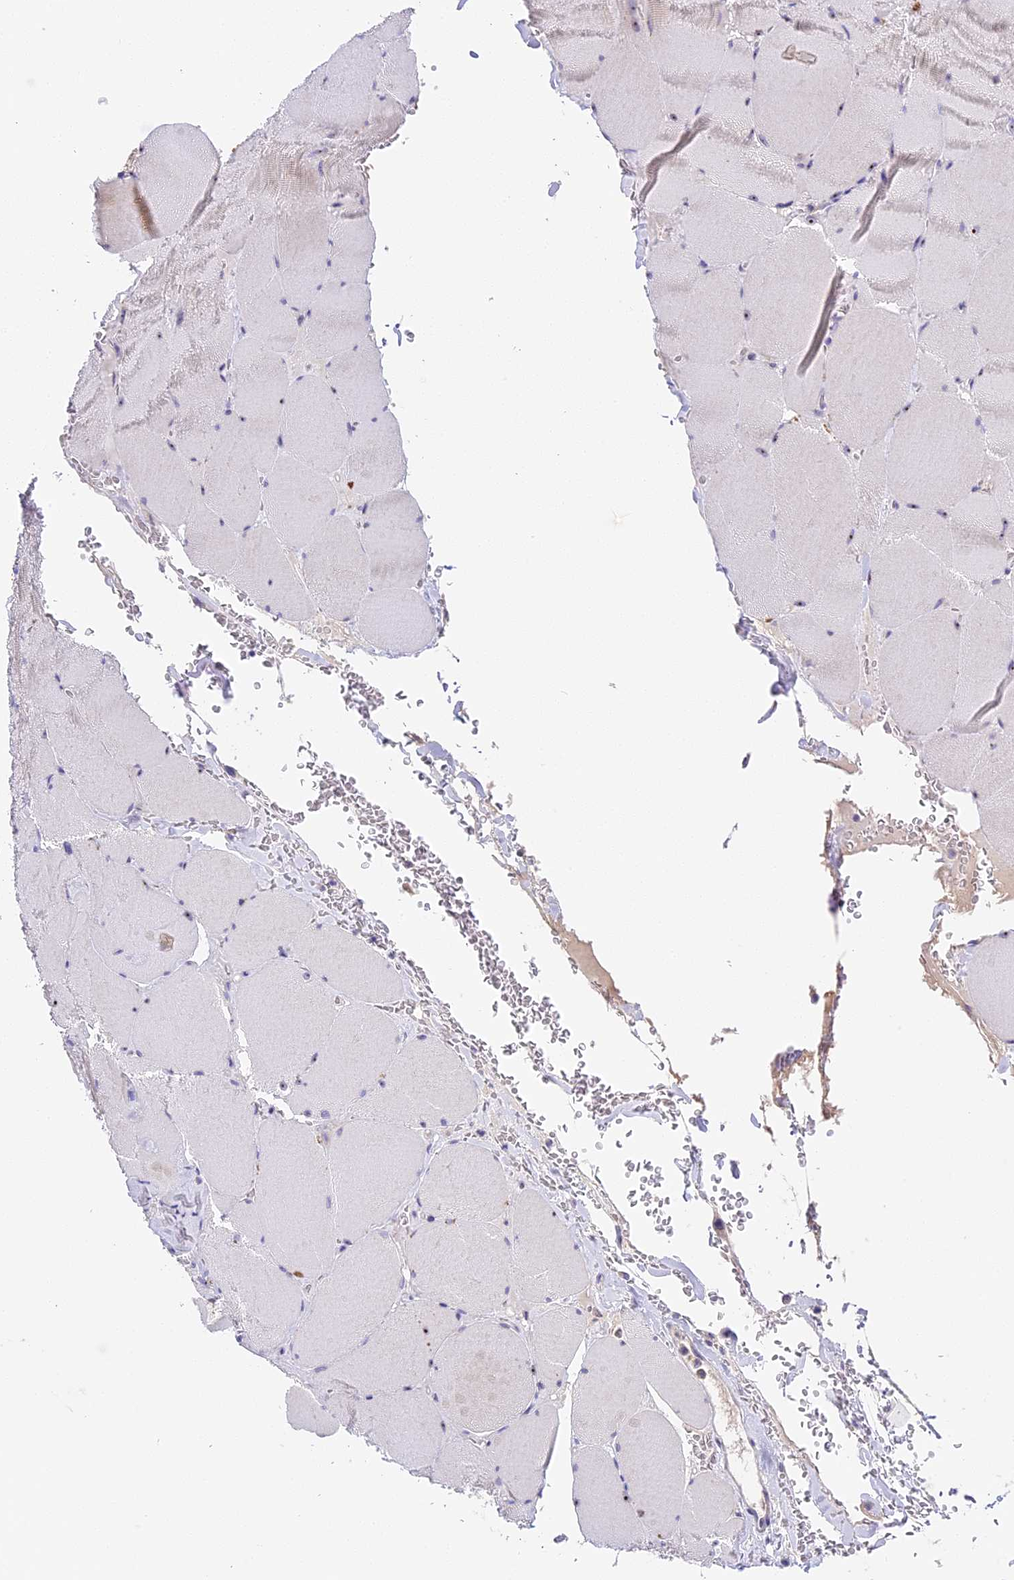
{"staining": {"intensity": "negative", "quantity": "none", "location": "none"}, "tissue": "skeletal muscle", "cell_type": "Myocytes", "image_type": "normal", "snomed": [{"axis": "morphology", "description": "Normal tissue, NOS"}, {"axis": "topography", "description": "Skeletal muscle"}, {"axis": "topography", "description": "Head-Neck"}], "caption": "IHC histopathology image of benign skeletal muscle: skeletal muscle stained with DAB (3,3'-diaminobenzidine) shows no significant protein staining in myocytes.", "gene": "RAD51", "patient": {"sex": "male", "age": 66}}